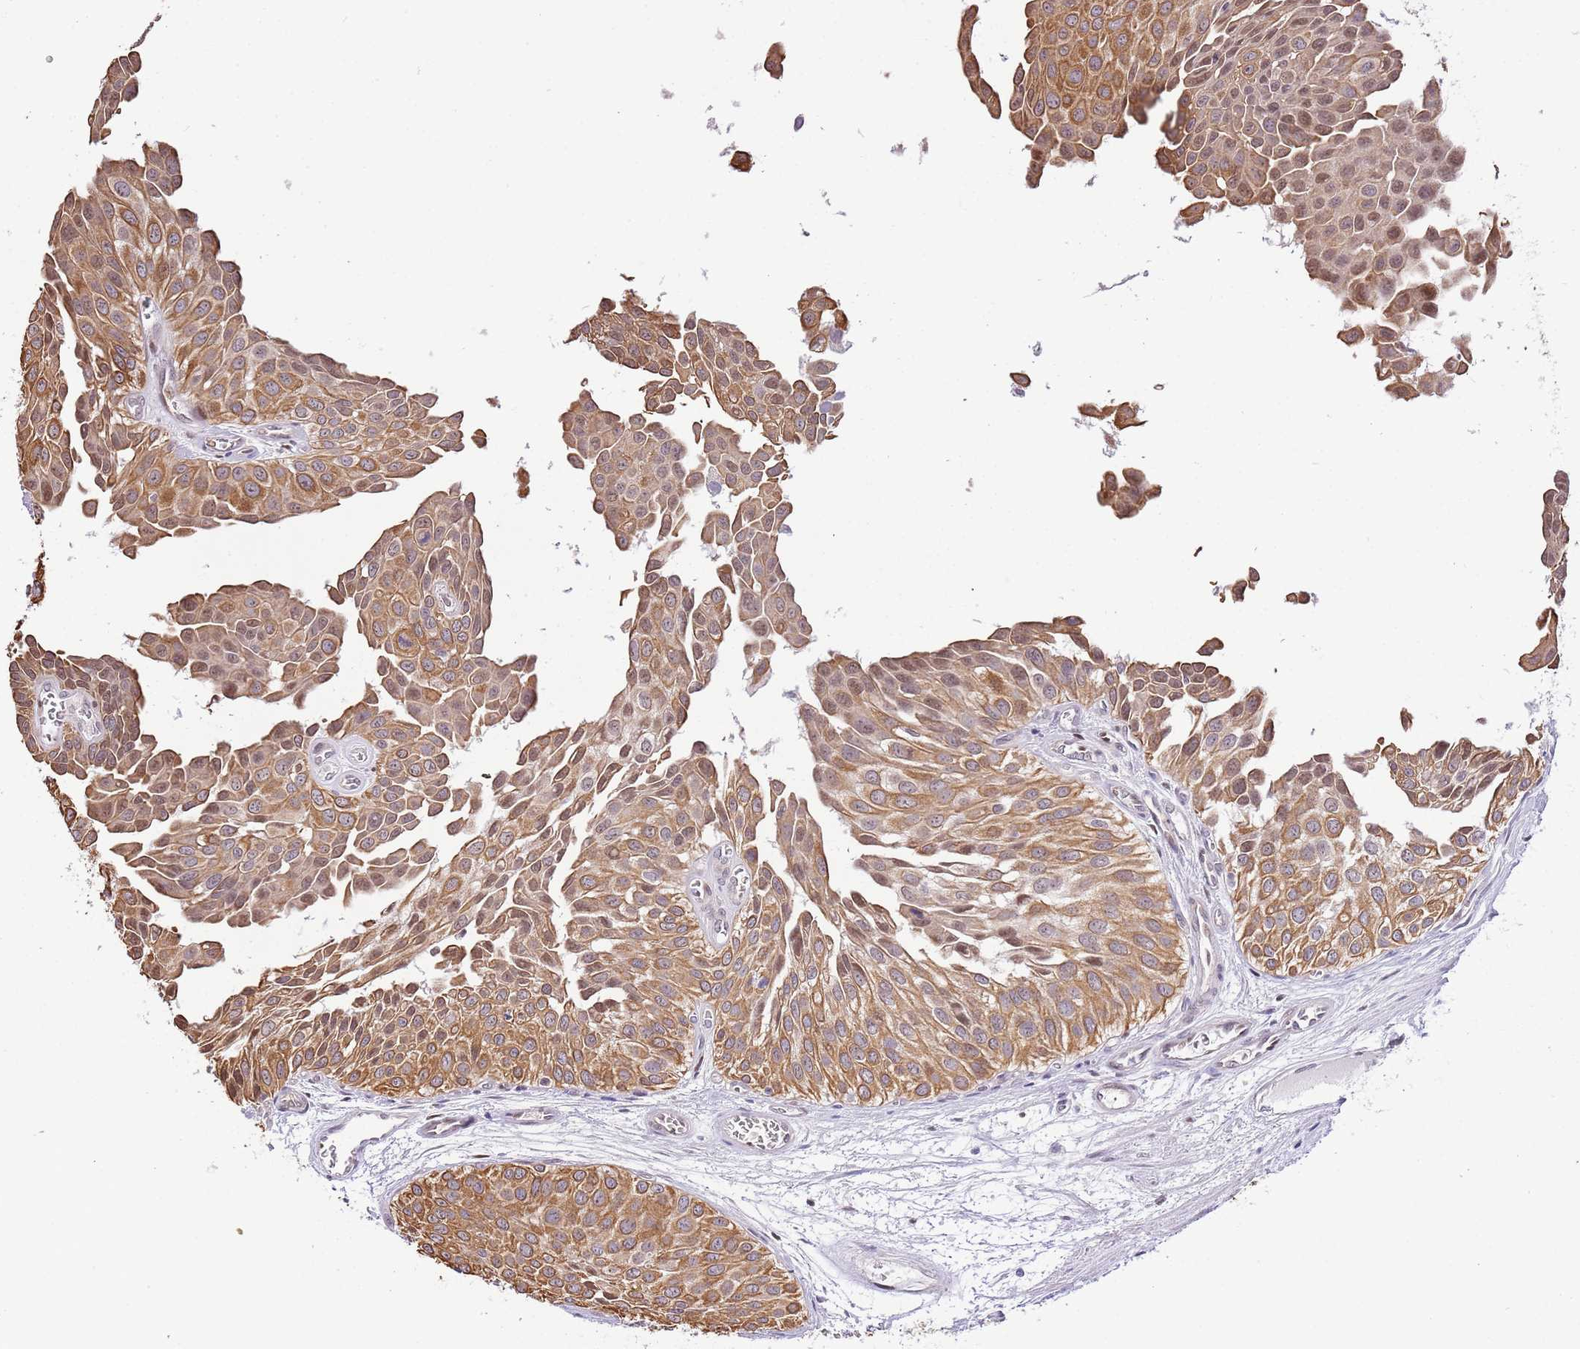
{"staining": {"intensity": "moderate", "quantity": ">75%", "location": "cytoplasmic/membranous,nuclear"}, "tissue": "urothelial cancer", "cell_type": "Tumor cells", "image_type": "cancer", "snomed": [{"axis": "morphology", "description": "Urothelial carcinoma, Low grade"}, {"axis": "topography", "description": "Urinary bladder"}], "caption": "Moderate cytoplasmic/membranous and nuclear protein expression is identified in about >75% of tumor cells in urothelial cancer. The protein of interest is shown in brown color, while the nuclei are stained blue.", "gene": "RFK", "patient": {"sex": "male", "age": 88}}